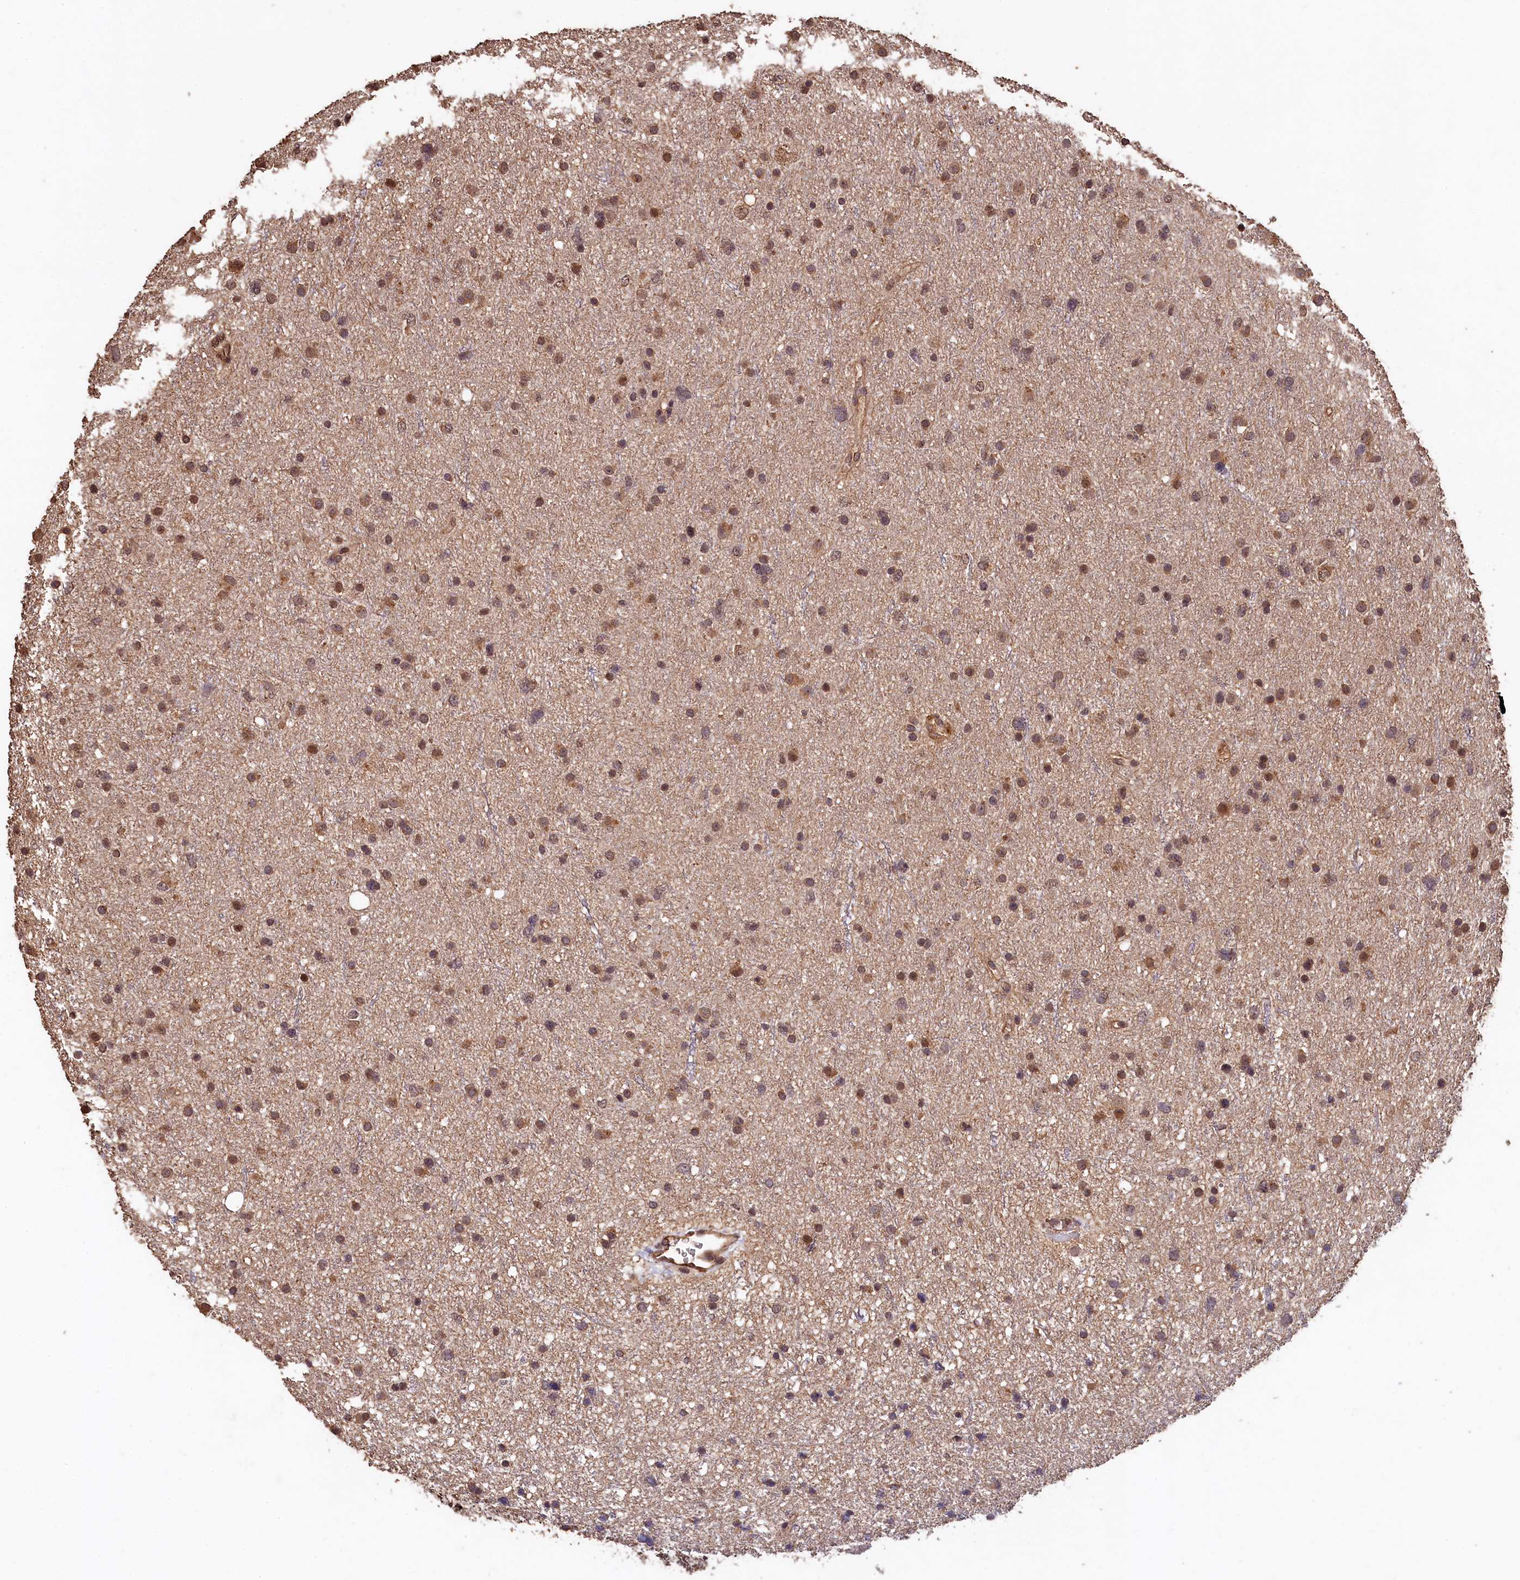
{"staining": {"intensity": "moderate", "quantity": ">75%", "location": "nuclear"}, "tissue": "glioma", "cell_type": "Tumor cells", "image_type": "cancer", "snomed": [{"axis": "morphology", "description": "Glioma, malignant, Low grade"}, {"axis": "topography", "description": "Cerebral cortex"}], "caption": "This image displays IHC staining of low-grade glioma (malignant), with medium moderate nuclear staining in about >75% of tumor cells.", "gene": "CEP57L1", "patient": {"sex": "female", "age": 39}}